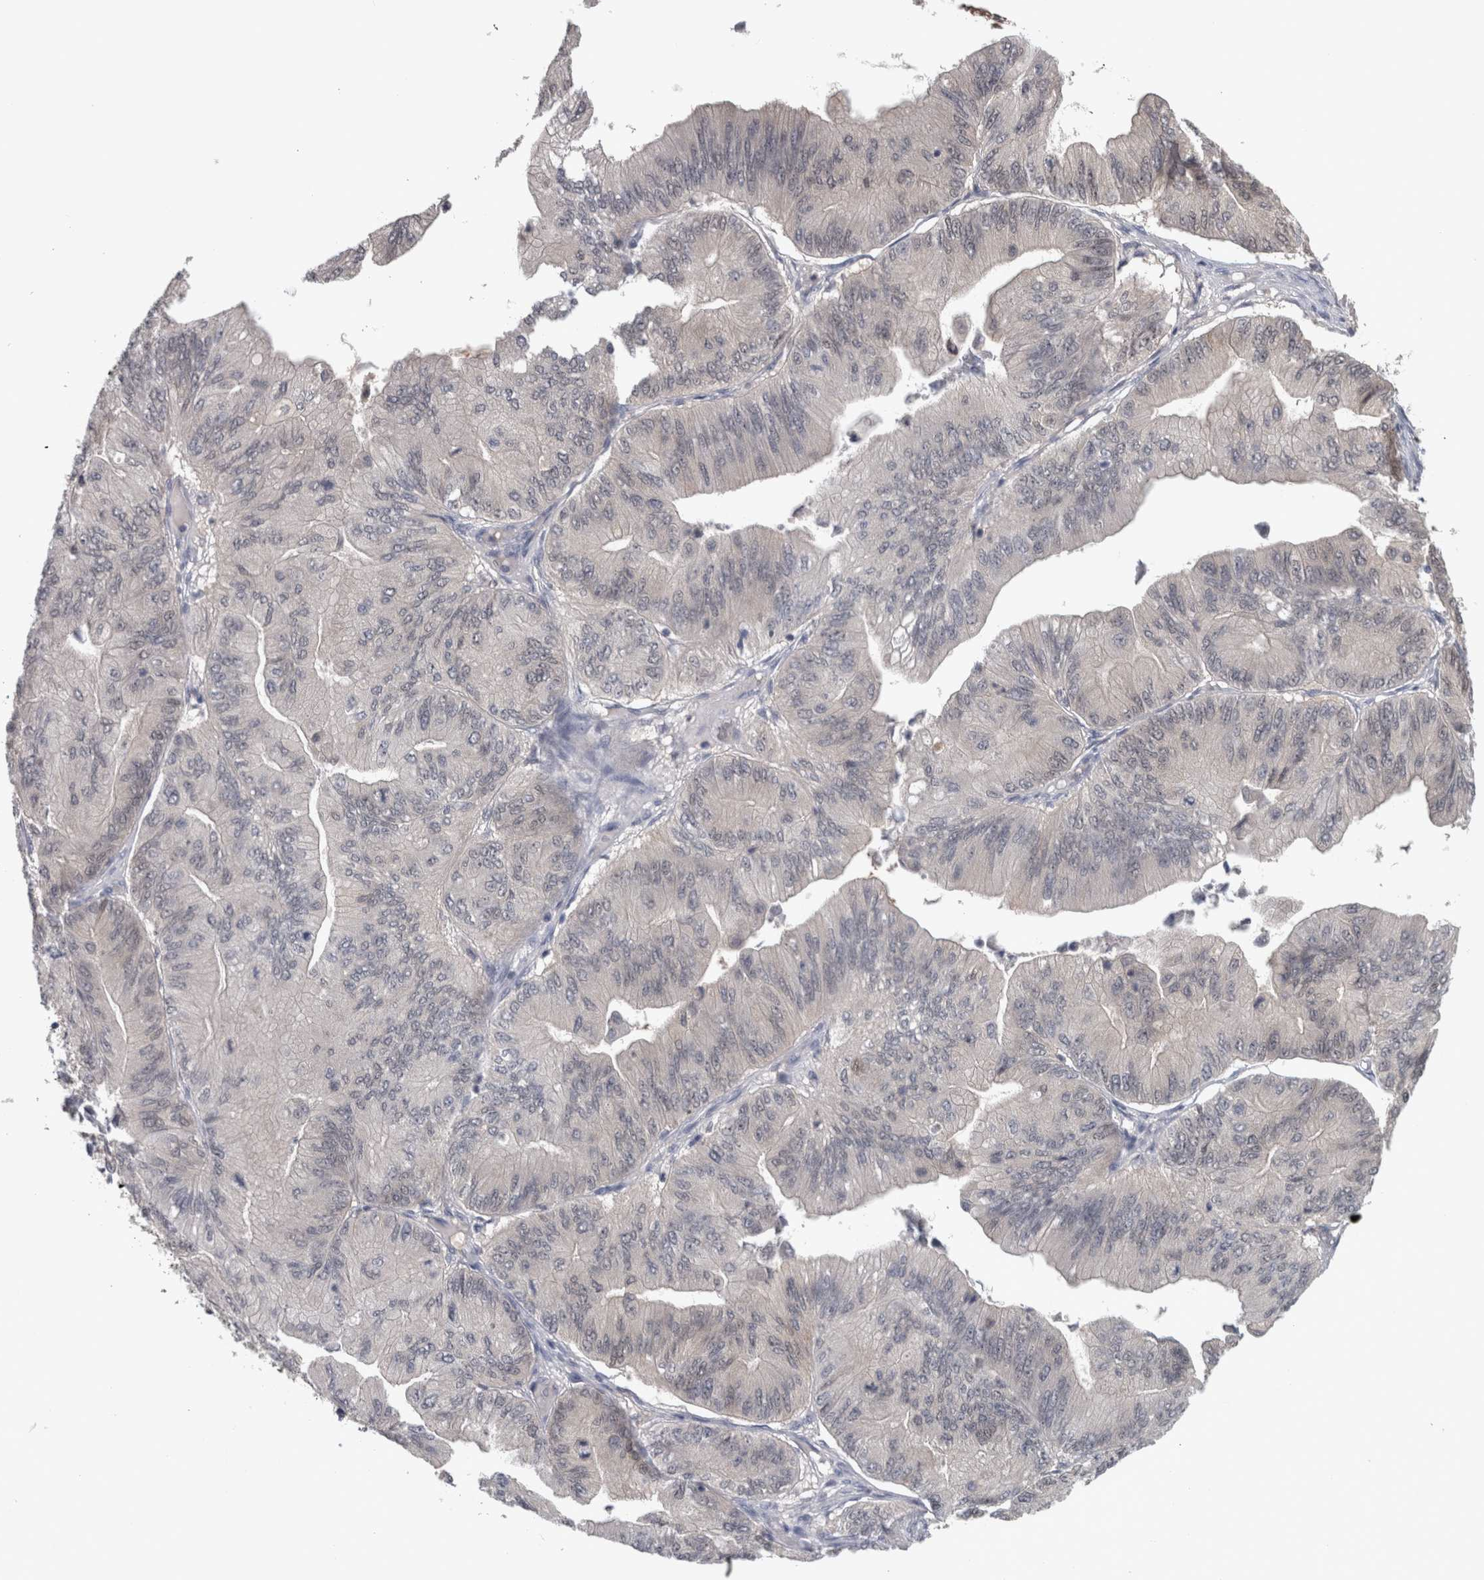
{"staining": {"intensity": "moderate", "quantity": "25%-75%", "location": "cytoplasmic/membranous,nuclear"}, "tissue": "ovarian cancer", "cell_type": "Tumor cells", "image_type": "cancer", "snomed": [{"axis": "morphology", "description": "Cystadenocarcinoma, mucinous, NOS"}, {"axis": "topography", "description": "Ovary"}], "caption": "The photomicrograph displays immunohistochemical staining of mucinous cystadenocarcinoma (ovarian). There is moderate cytoplasmic/membranous and nuclear expression is seen in approximately 25%-75% of tumor cells. (DAB (3,3'-diaminobenzidine) = brown stain, brightfield microscopy at high magnification).", "gene": "NAPRT", "patient": {"sex": "female", "age": 61}}